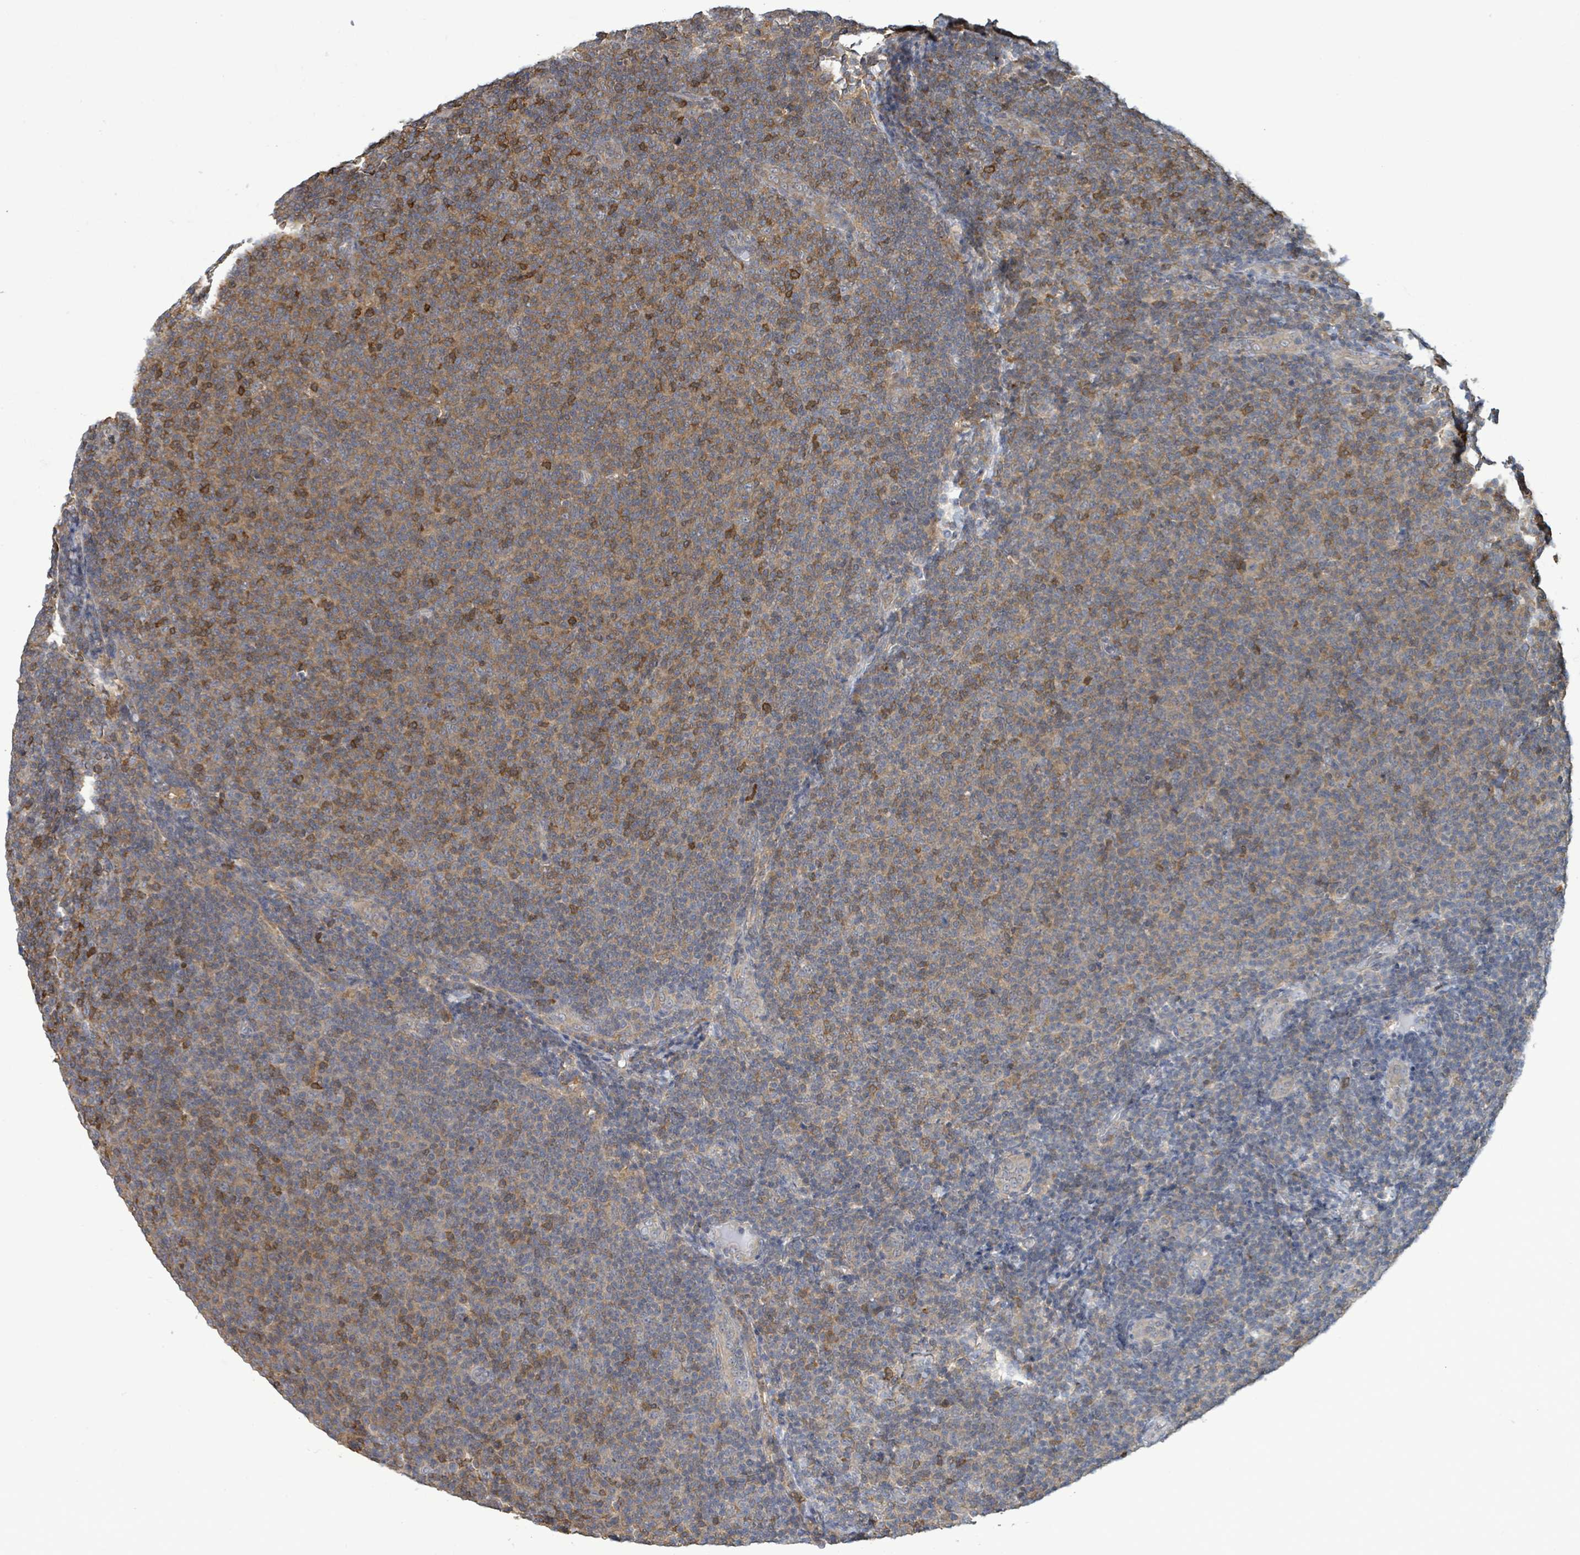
{"staining": {"intensity": "moderate", "quantity": "<25%", "location": "cytoplasmic/membranous"}, "tissue": "lymphoma", "cell_type": "Tumor cells", "image_type": "cancer", "snomed": [{"axis": "morphology", "description": "Malignant lymphoma, non-Hodgkin's type, Low grade"}, {"axis": "topography", "description": "Lymph node"}], "caption": "Protein staining of lymphoma tissue demonstrates moderate cytoplasmic/membranous staining in about <25% of tumor cells. Nuclei are stained in blue.", "gene": "PGAM1", "patient": {"sex": "male", "age": 66}}